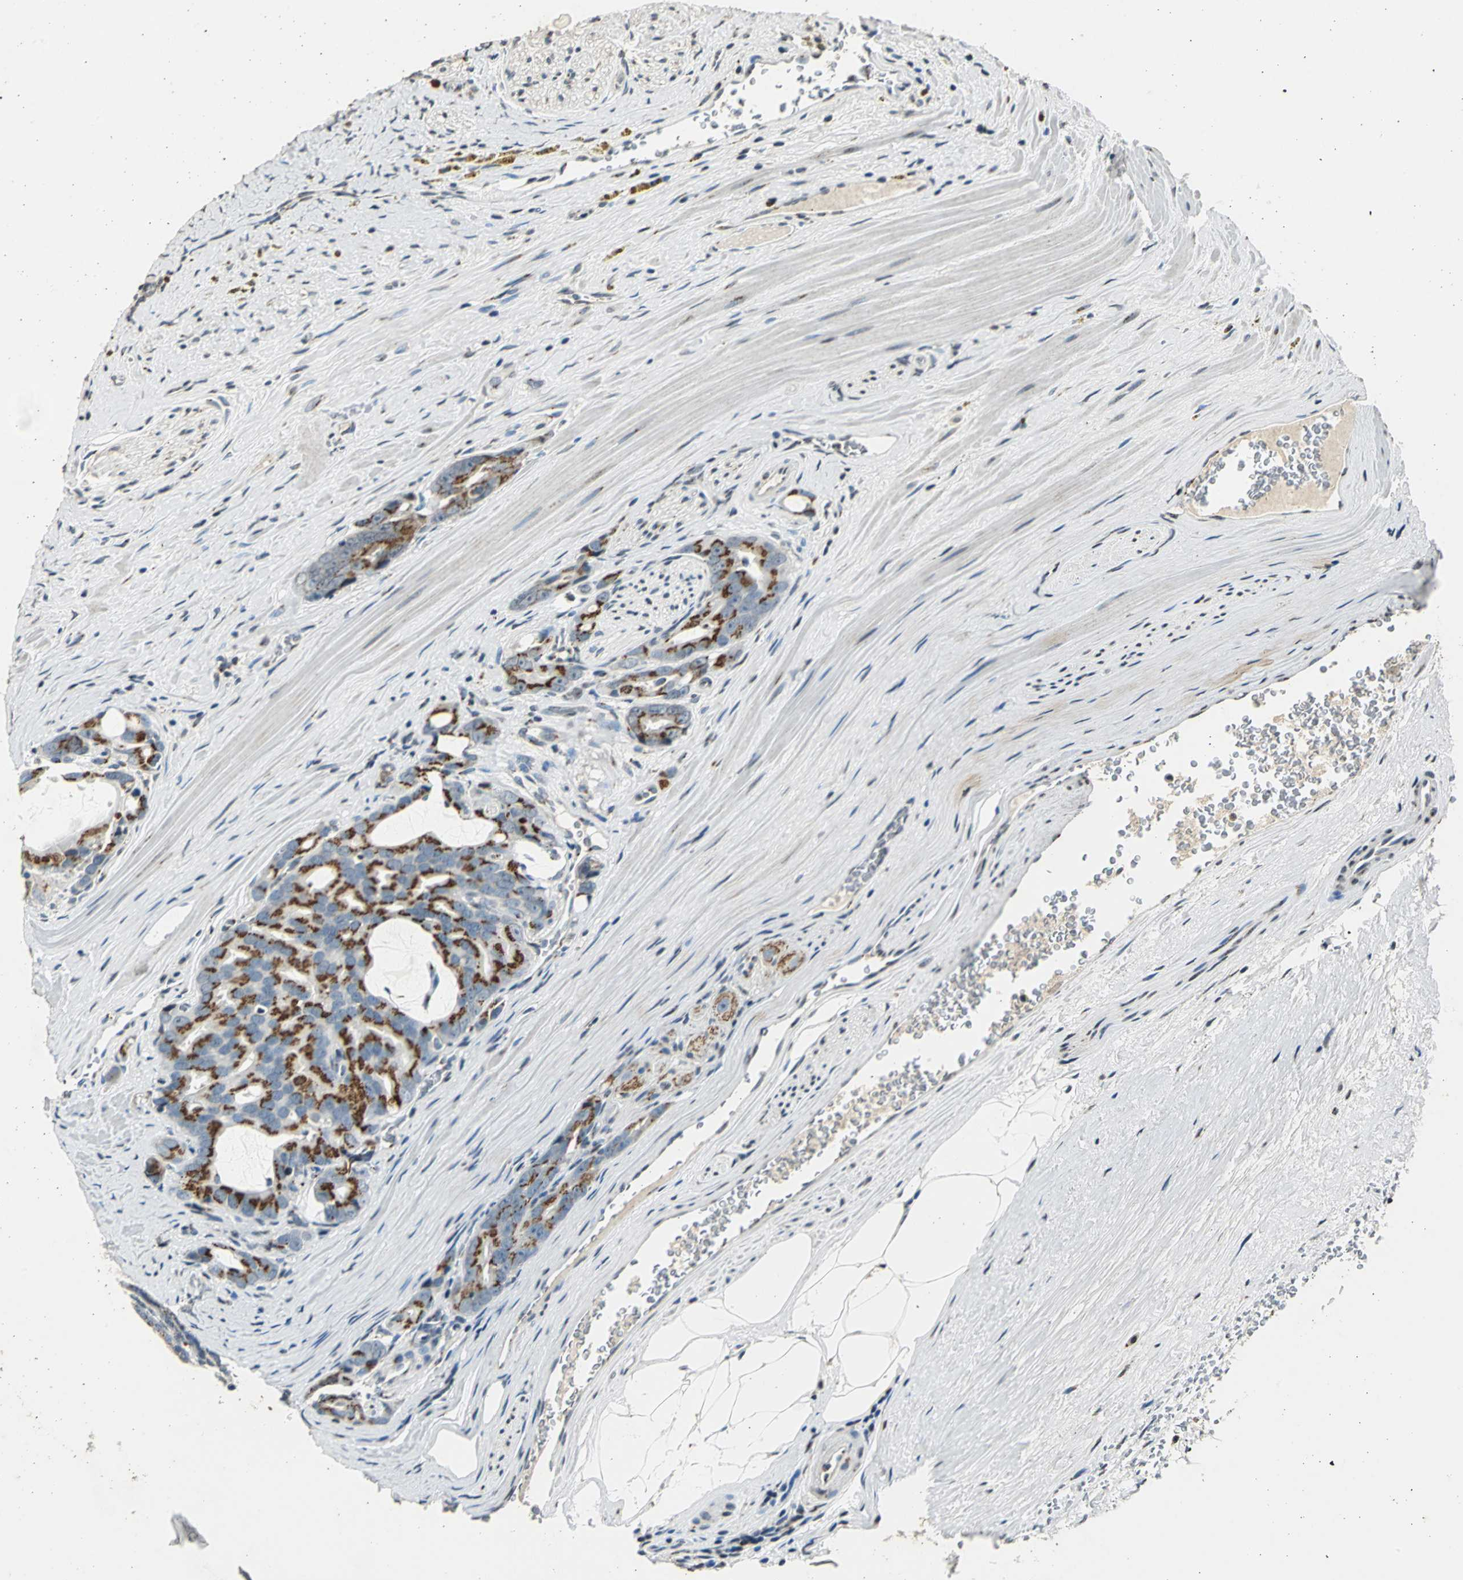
{"staining": {"intensity": "strong", "quantity": ">75%", "location": "cytoplasmic/membranous"}, "tissue": "prostate cancer", "cell_type": "Tumor cells", "image_type": "cancer", "snomed": [{"axis": "morphology", "description": "Adenocarcinoma, Medium grade"}, {"axis": "topography", "description": "Prostate"}], "caption": "Prostate medium-grade adenocarcinoma was stained to show a protein in brown. There is high levels of strong cytoplasmic/membranous staining in about >75% of tumor cells.", "gene": "TMEM115", "patient": {"sex": "male", "age": 53}}